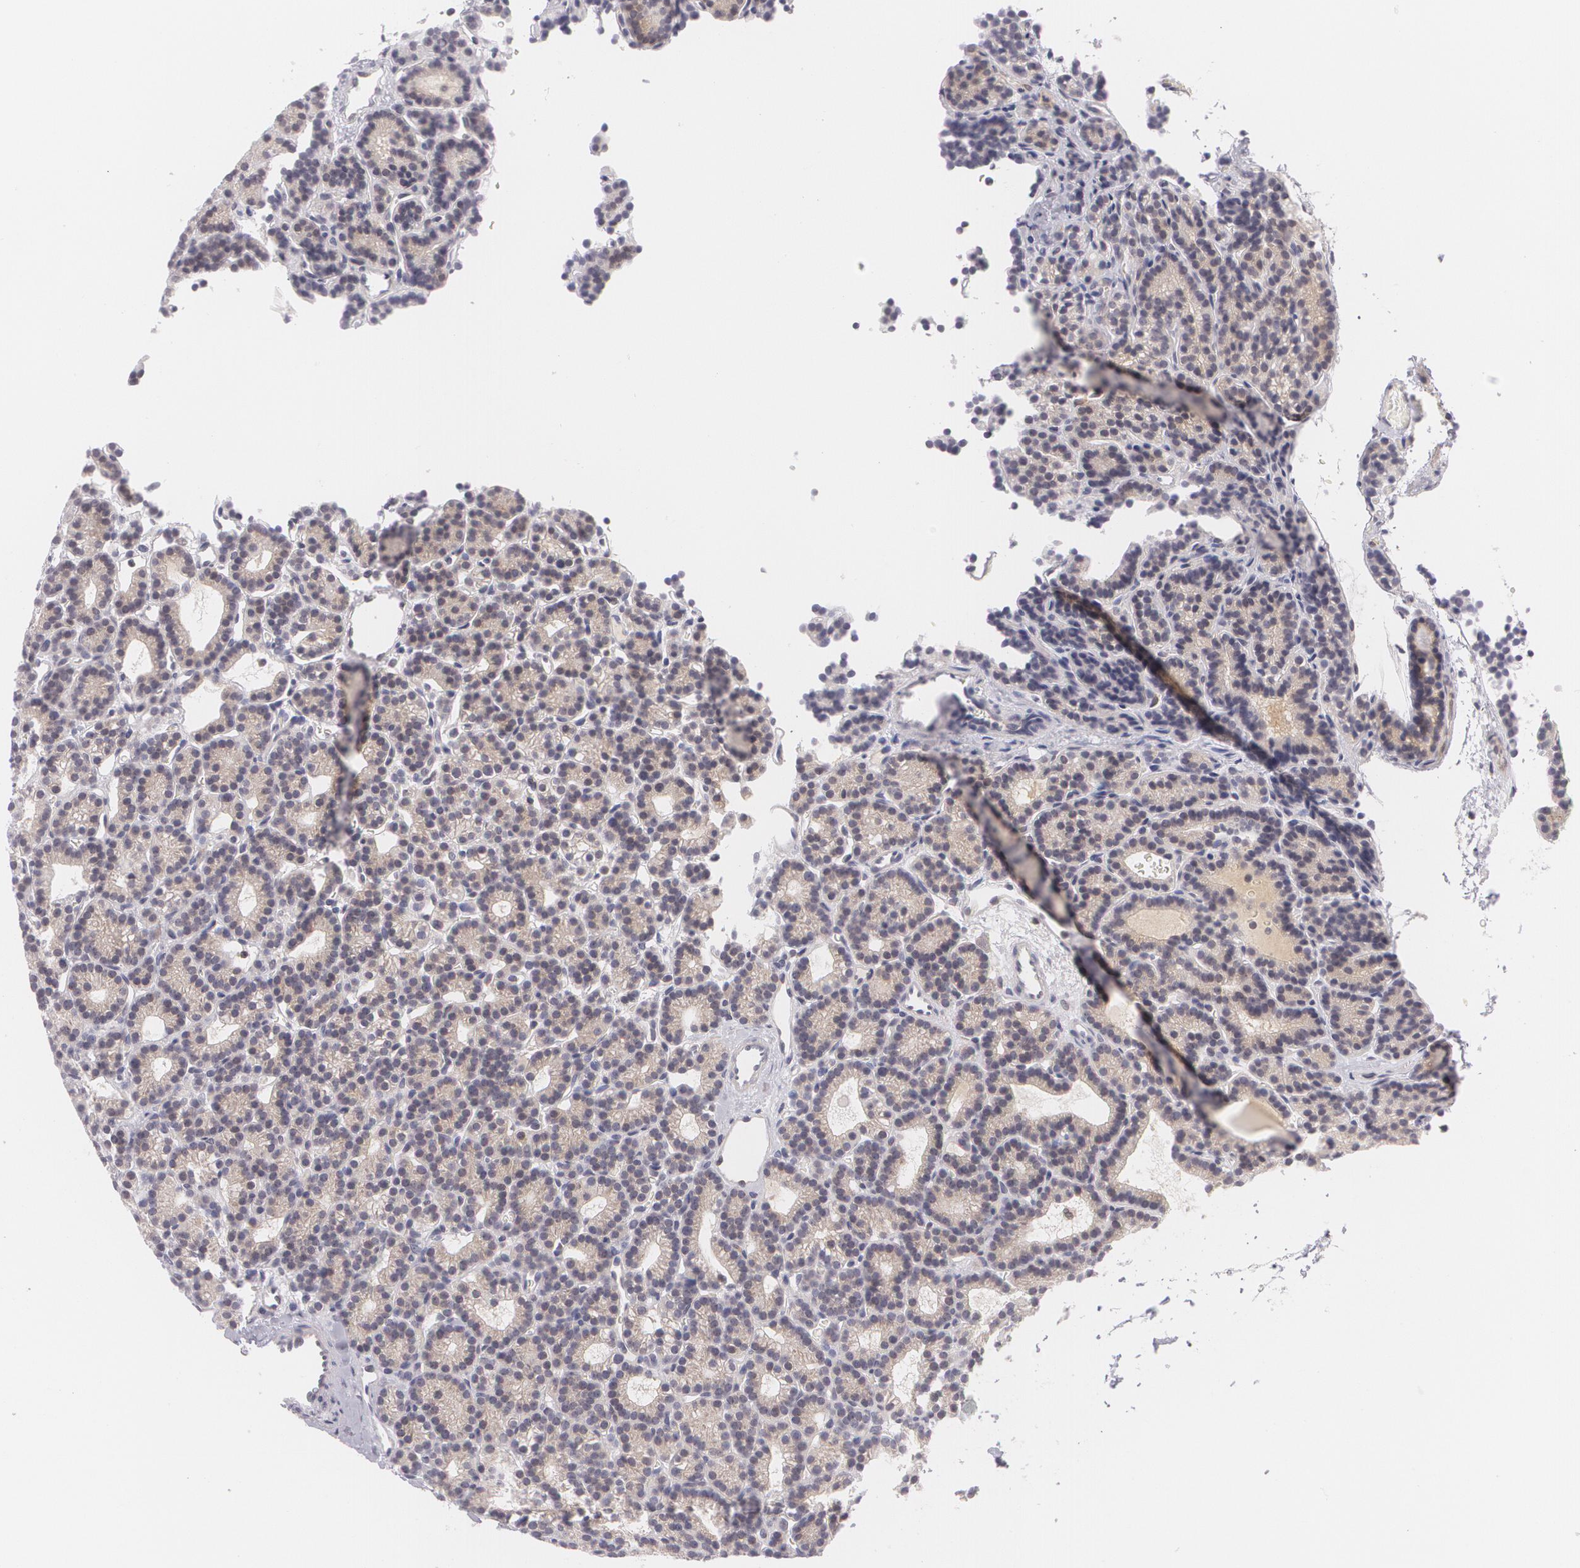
{"staining": {"intensity": "moderate", "quantity": ">75%", "location": "cytoplasmic/membranous"}, "tissue": "parathyroid gland", "cell_type": "Glandular cells", "image_type": "normal", "snomed": [{"axis": "morphology", "description": "Normal tissue, NOS"}, {"axis": "topography", "description": "Parathyroid gland"}], "caption": "Glandular cells display medium levels of moderate cytoplasmic/membranous staining in approximately >75% of cells in normal parathyroid gland. The staining was performed using DAB, with brown indicating positive protein expression. Nuclei are stained blue with hematoxylin.", "gene": "BCL10", "patient": {"sex": "male", "age": 85}}